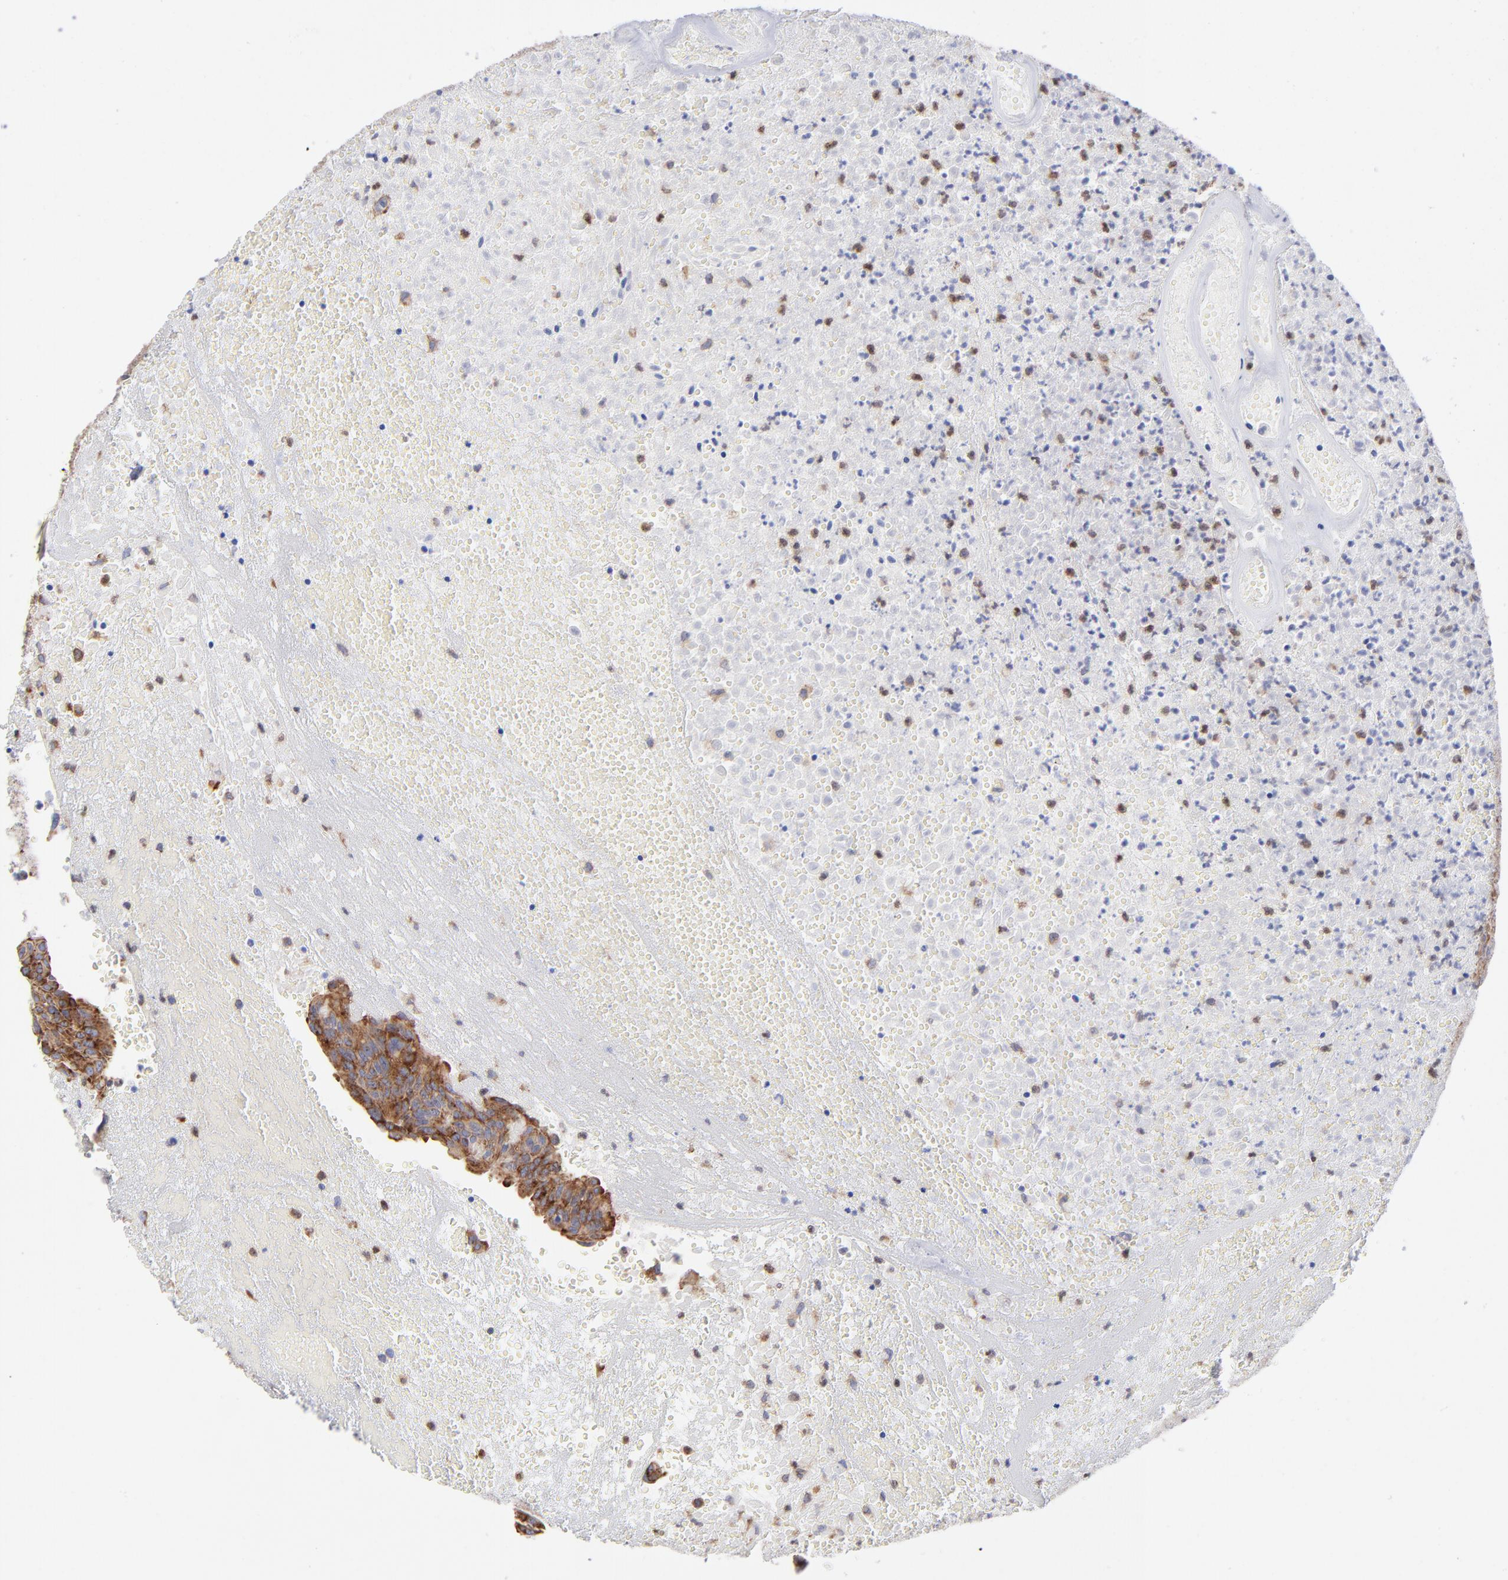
{"staining": {"intensity": "strong", "quantity": ">75%", "location": "cytoplasmic/membranous"}, "tissue": "urothelial cancer", "cell_type": "Tumor cells", "image_type": "cancer", "snomed": [{"axis": "morphology", "description": "Urothelial carcinoma, High grade"}, {"axis": "topography", "description": "Urinary bladder"}], "caption": "A micrograph showing strong cytoplasmic/membranous positivity in about >75% of tumor cells in urothelial cancer, as visualized by brown immunohistochemical staining.", "gene": "EIF2AK2", "patient": {"sex": "male", "age": 66}}